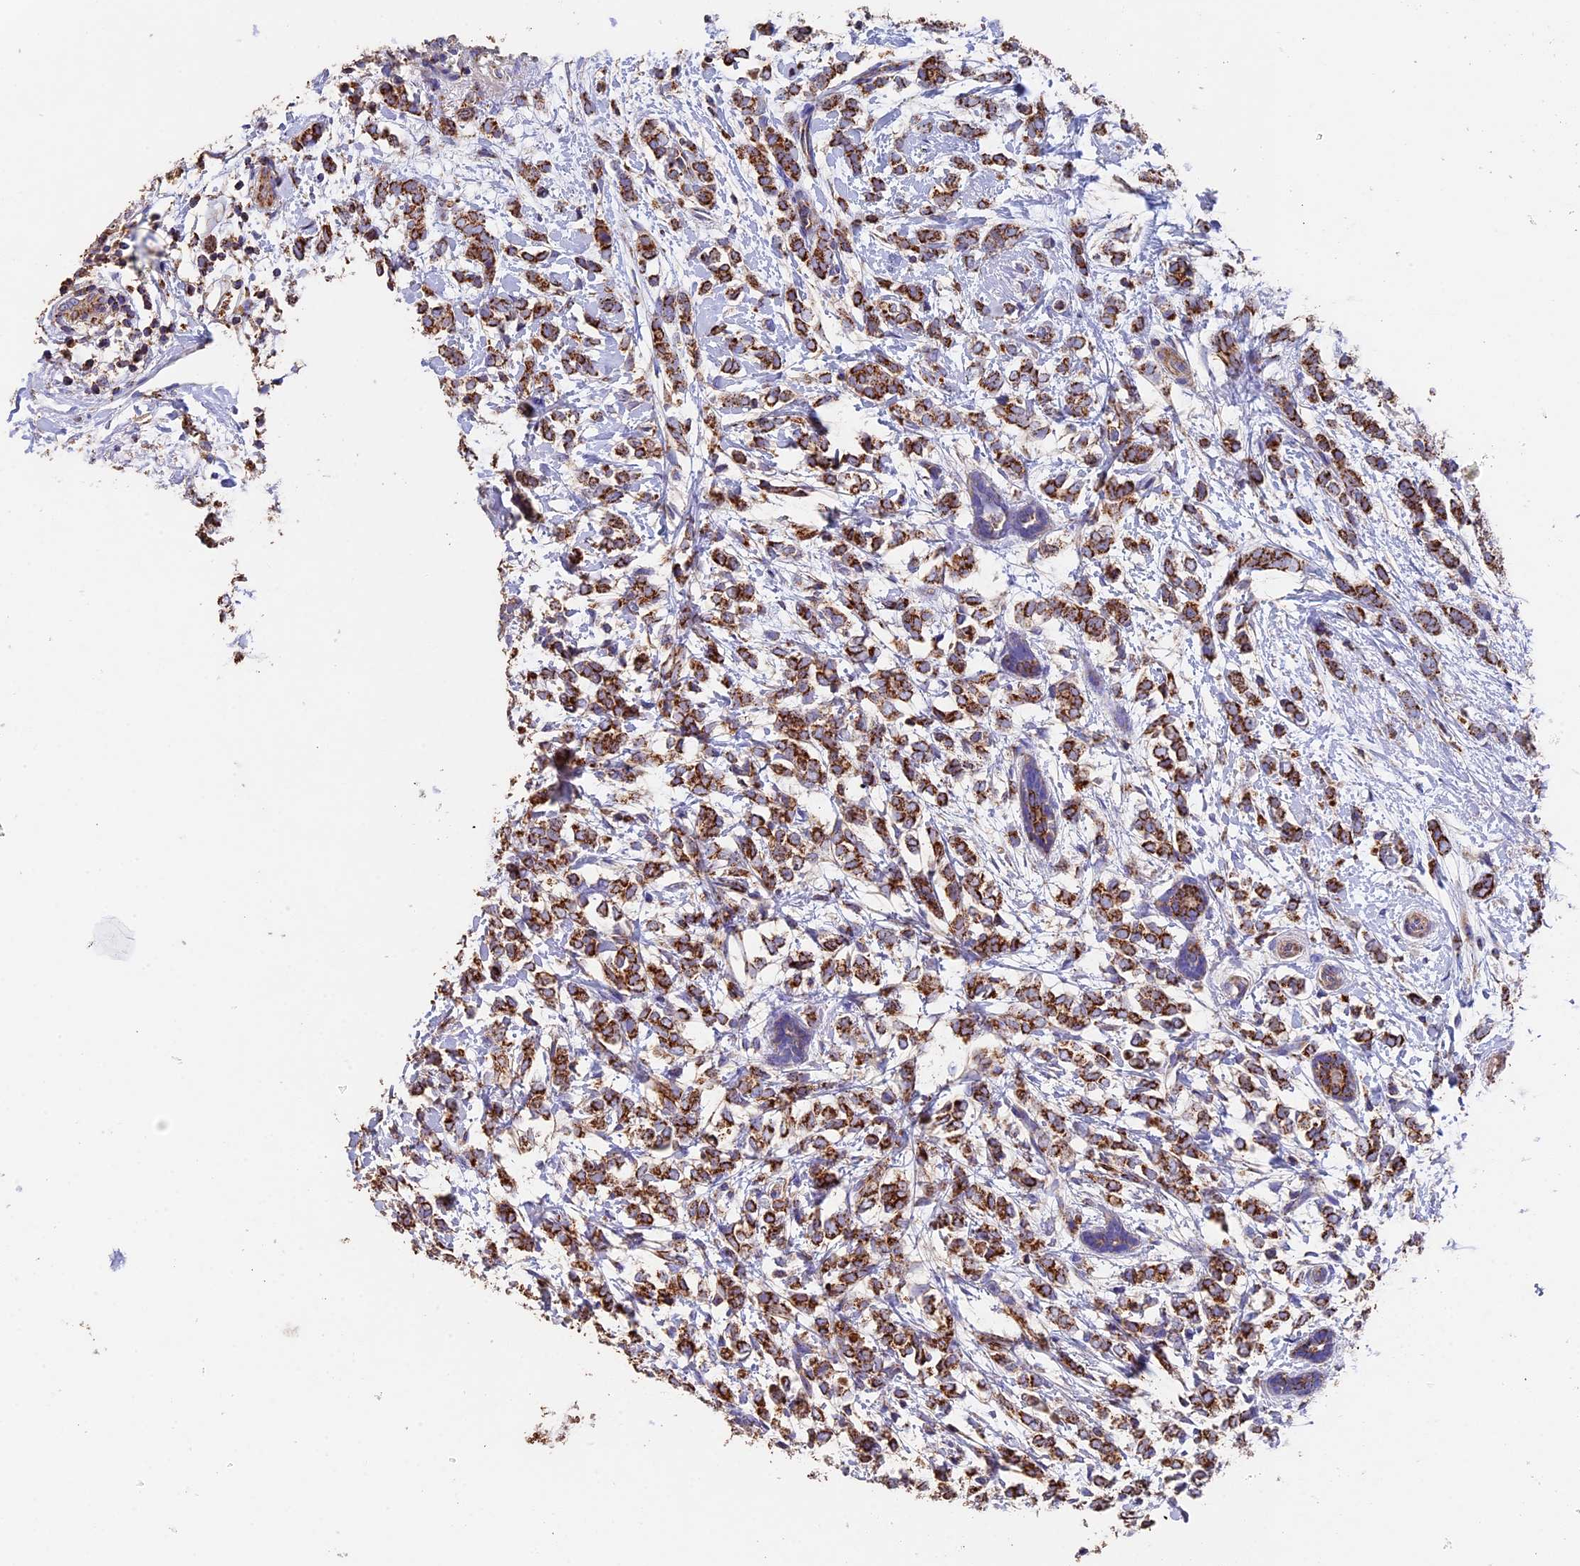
{"staining": {"intensity": "strong", "quantity": ">75%", "location": "cytoplasmic/membranous"}, "tissue": "breast cancer", "cell_type": "Tumor cells", "image_type": "cancer", "snomed": [{"axis": "morphology", "description": "Normal tissue, NOS"}, {"axis": "morphology", "description": "Lobular carcinoma"}, {"axis": "topography", "description": "Breast"}], "caption": "This image reveals breast cancer stained with immunohistochemistry to label a protein in brown. The cytoplasmic/membranous of tumor cells show strong positivity for the protein. Nuclei are counter-stained blue.", "gene": "ADAT1", "patient": {"sex": "female", "age": 47}}